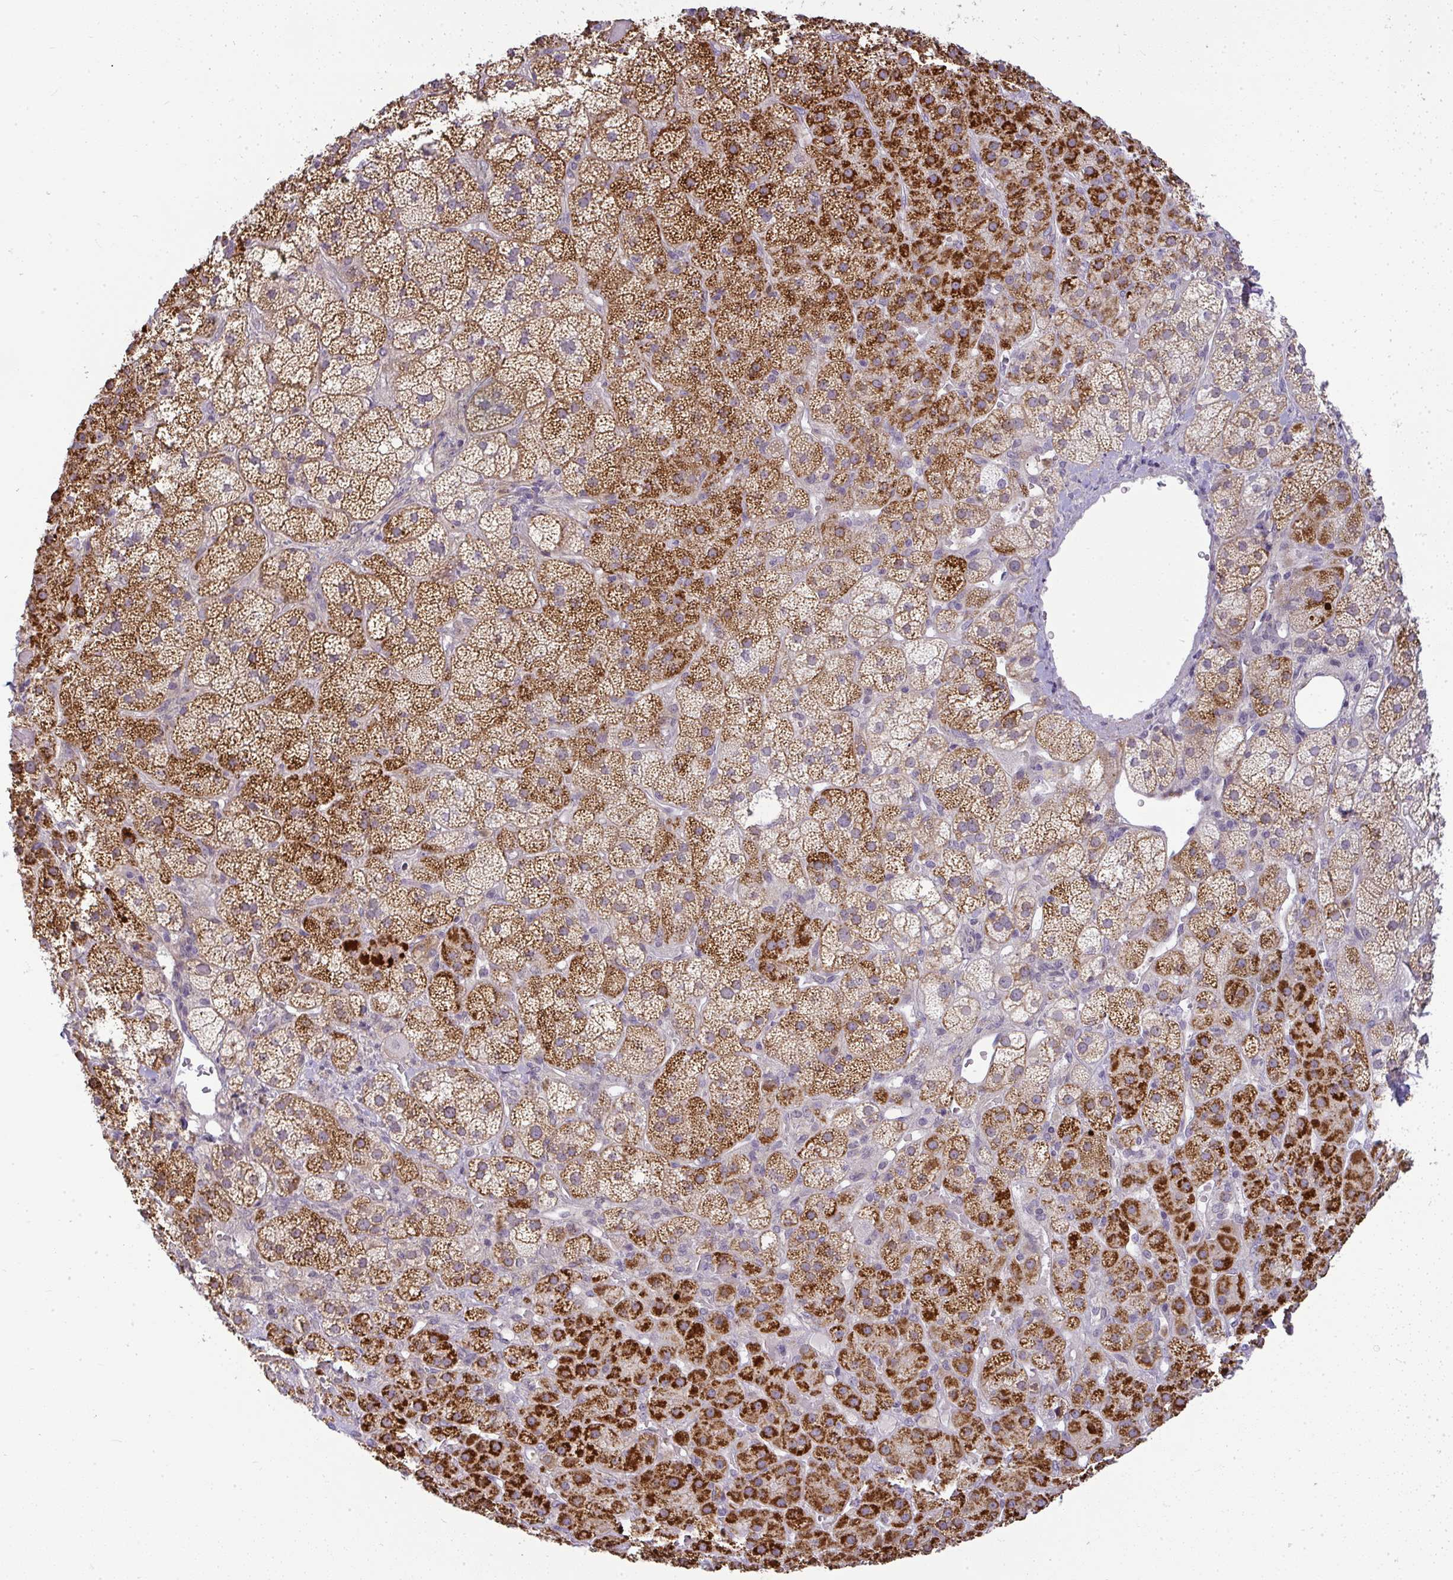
{"staining": {"intensity": "strong", "quantity": ">75%", "location": "cytoplasmic/membranous"}, "tissue": "adrenal gland", "cell_type": "Glandular cells", "image_type": "normal", "snomed": [{"axis": "morphology", "description": "Normal tissue, NOS"}, {"axis": "topography", "description": "Adrenal gland"}], "caption": "Immunohistochemistry staining of benign adrenal gland, which demonstrates high levels of strong cytoplasmic/membranous positivity in about >75% of glandular cells indicating strong cytoplasmic/membranous protein positivity. The staining was performed using DAB (3,3'-diaminobenzidine) (brown) for protein detection and nuclei were counterstained in hematoxylin (blue).", "gene": "DZIP1", "patient": {"sex": "male", "age": 57}}